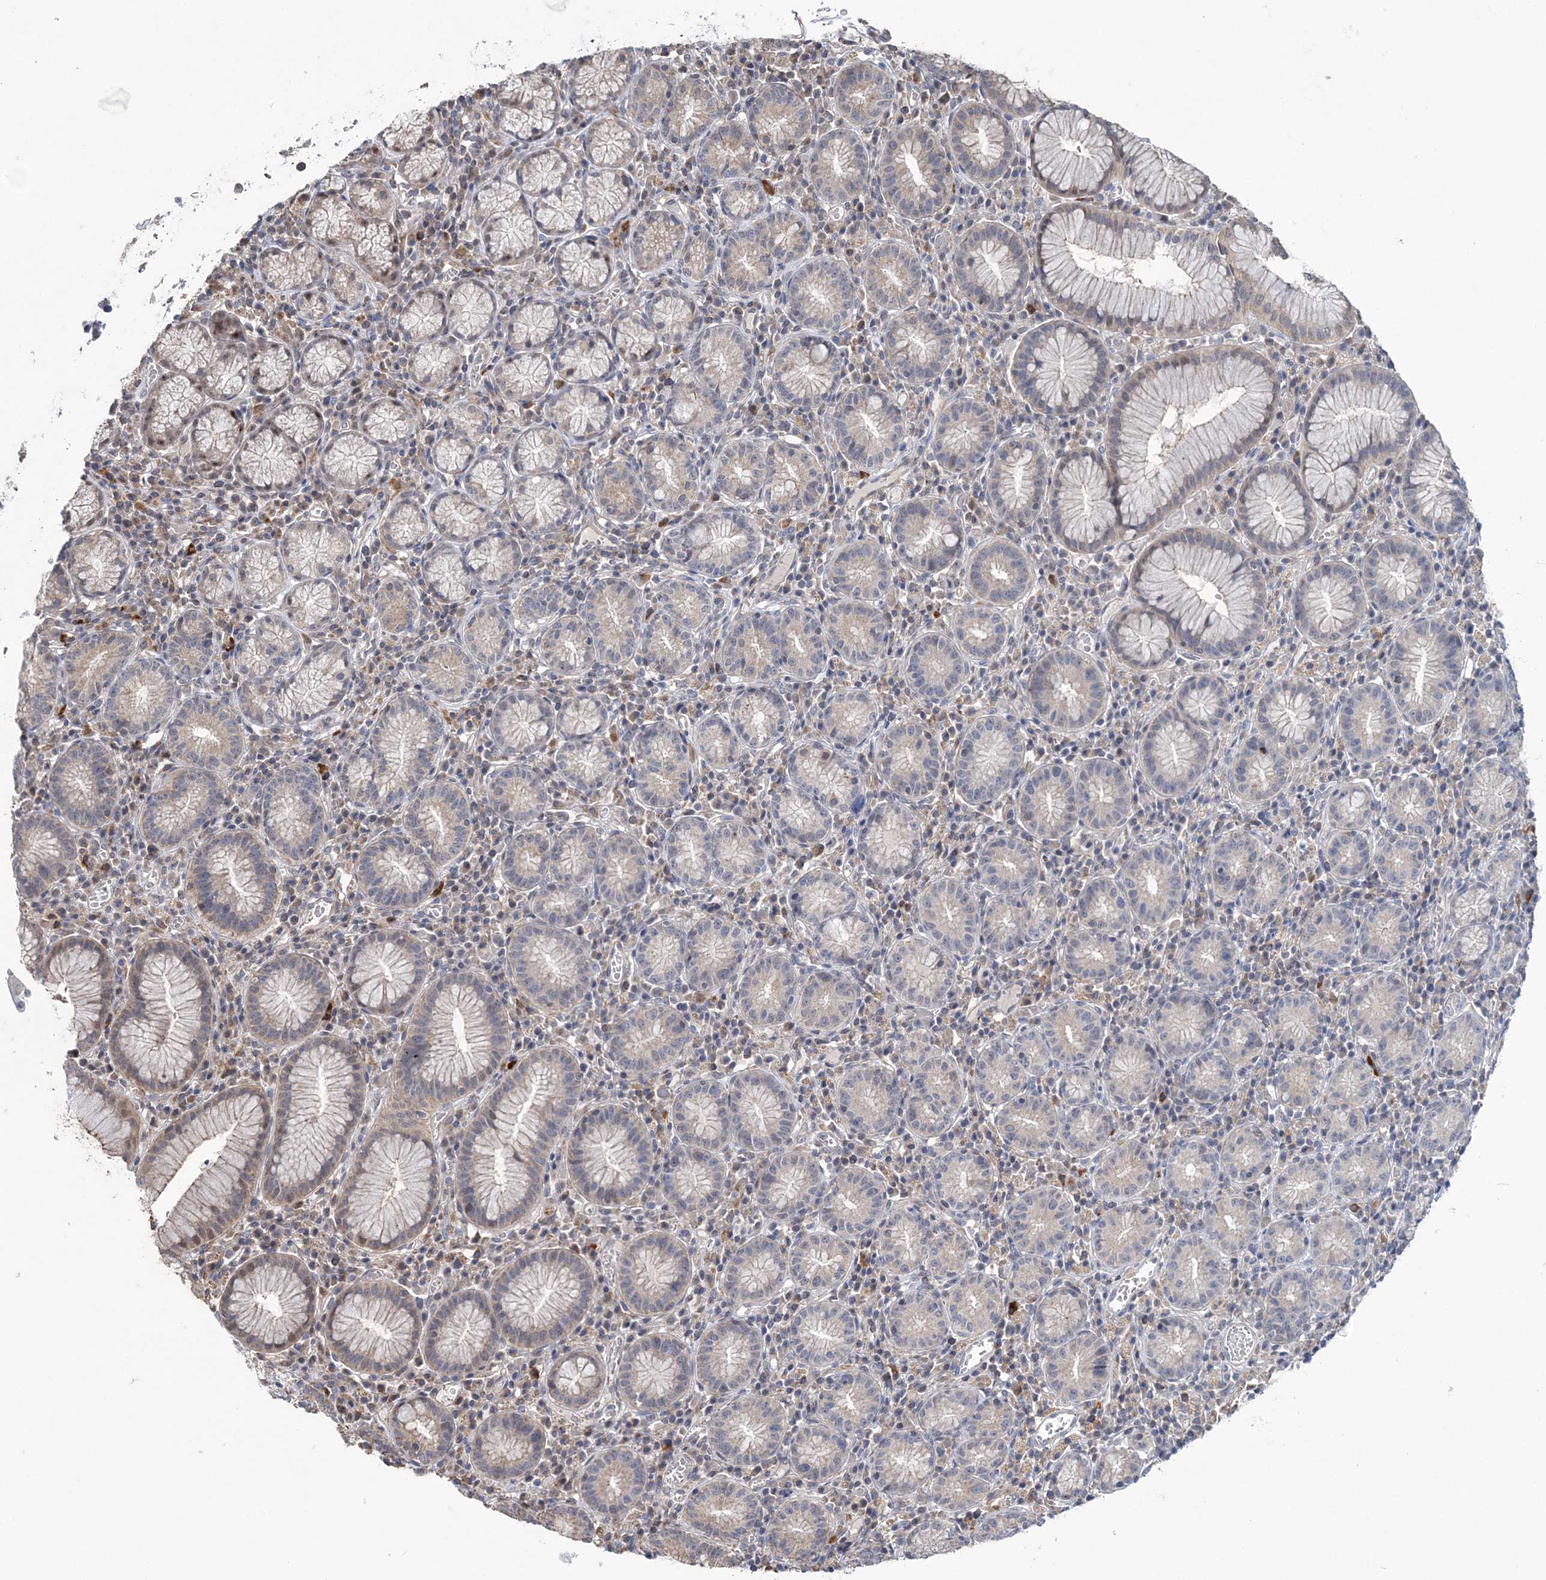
{"staining": {"intensity": "moderate", "quantity": "<25%", "location": "cytoplasmic/membranous,nuclear"}, "tissue": "stomach", "cell_type": "Glandular cells", "image_type": "normal", "snomed": [{"axis": "morphology", "description": "Normal tissue, NOS"}, {"axis": "topography", "description": "Stomach"}], "caption": "Normal stomach exhibits moderate cytoplasmic/membranous,nuclear expression in about <25% of glandular cells, visualized by immunohistochemistry. (brown staining indicates protein expression, while blue staining denotes nuclei).", "gene": "PPP2R2B", "patient": {"sex": "male", "age": 55}}